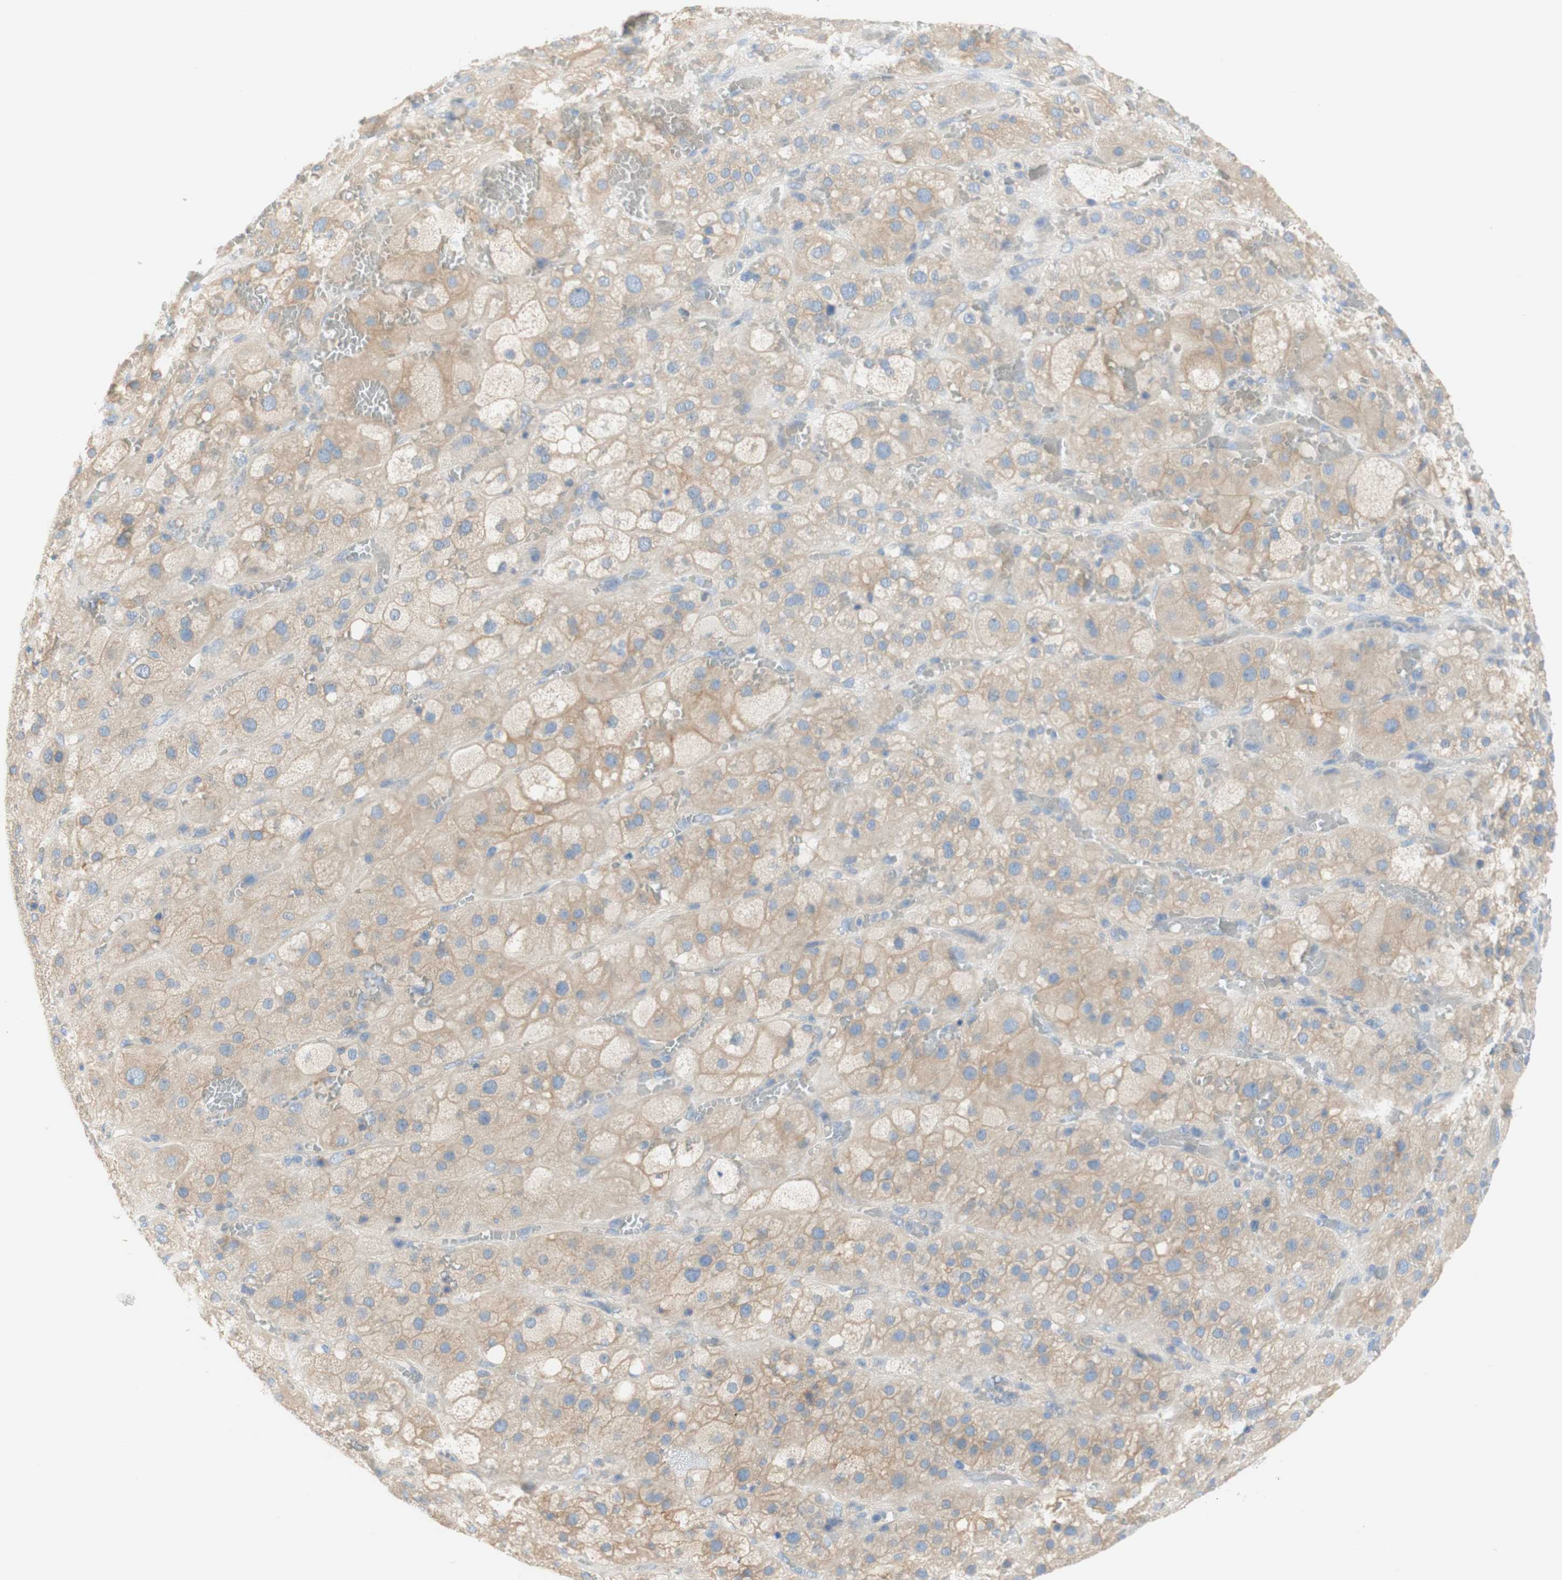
{"staining": {"intensity": "weak", "quantity": ">75%", "location": "cytoplasmic/membranous"}, "tissue": "adrenal gland", "cell_type": "Glandular cells", "image_type": "normal", "snomed": [{"axis": "morphology", "description": "Normal tissue, NOS"}, {"axis": "topography", "description": "Adrenal gland"}], "caption": "Unremarkable adrenal gland reveals weak cytoplasmic/membranous positivity in approximately >75% of glandular cells The protein of interest is stained brown, and the nuclei are stained in blue (DAB (3,3'-diaminobenzidine) IHC with brightfield microscopy, high magnification)..", "gene": "ATP2B1", "patient": {"sex": "female", "age": 47}}